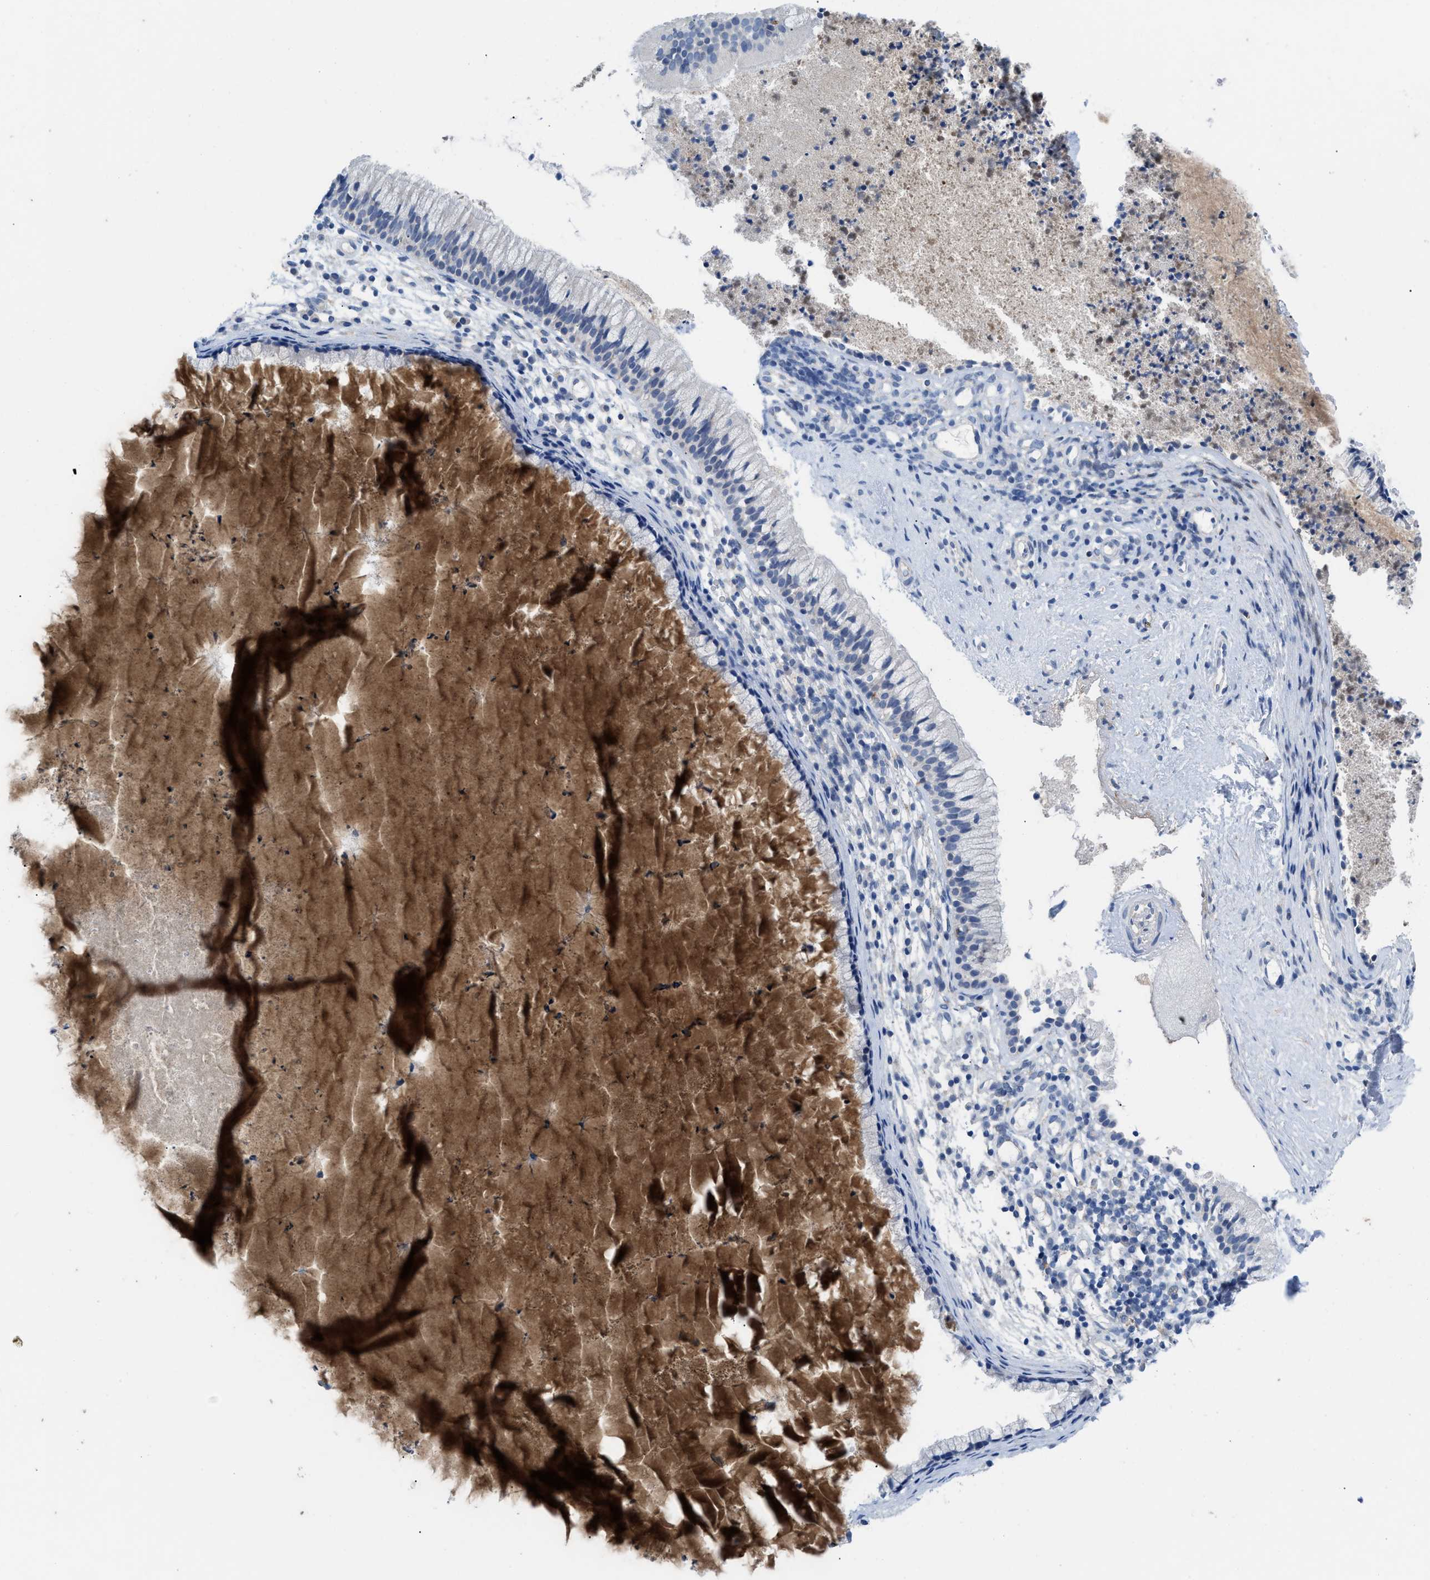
{"staining": {"intensity": "negative", "quantity": "none", "location": "none"}, "tissue": "nasopharynx", "cell_type": "Respiratory epithelial cells", "image_type": "normal", "snomed": [{"axis": "morphology", "description": "Normal tissue, NOS"}, {"axis": "topography", "description": "Nasopharynx"}], "caption": "High power microscopy image of an immunohistochemistry image of unremarkable nasopharynx, revealing no significant staining in respiratory epithelial cells.", "gene": "HPX", "patient": {"sex": "male", "age": 21}}